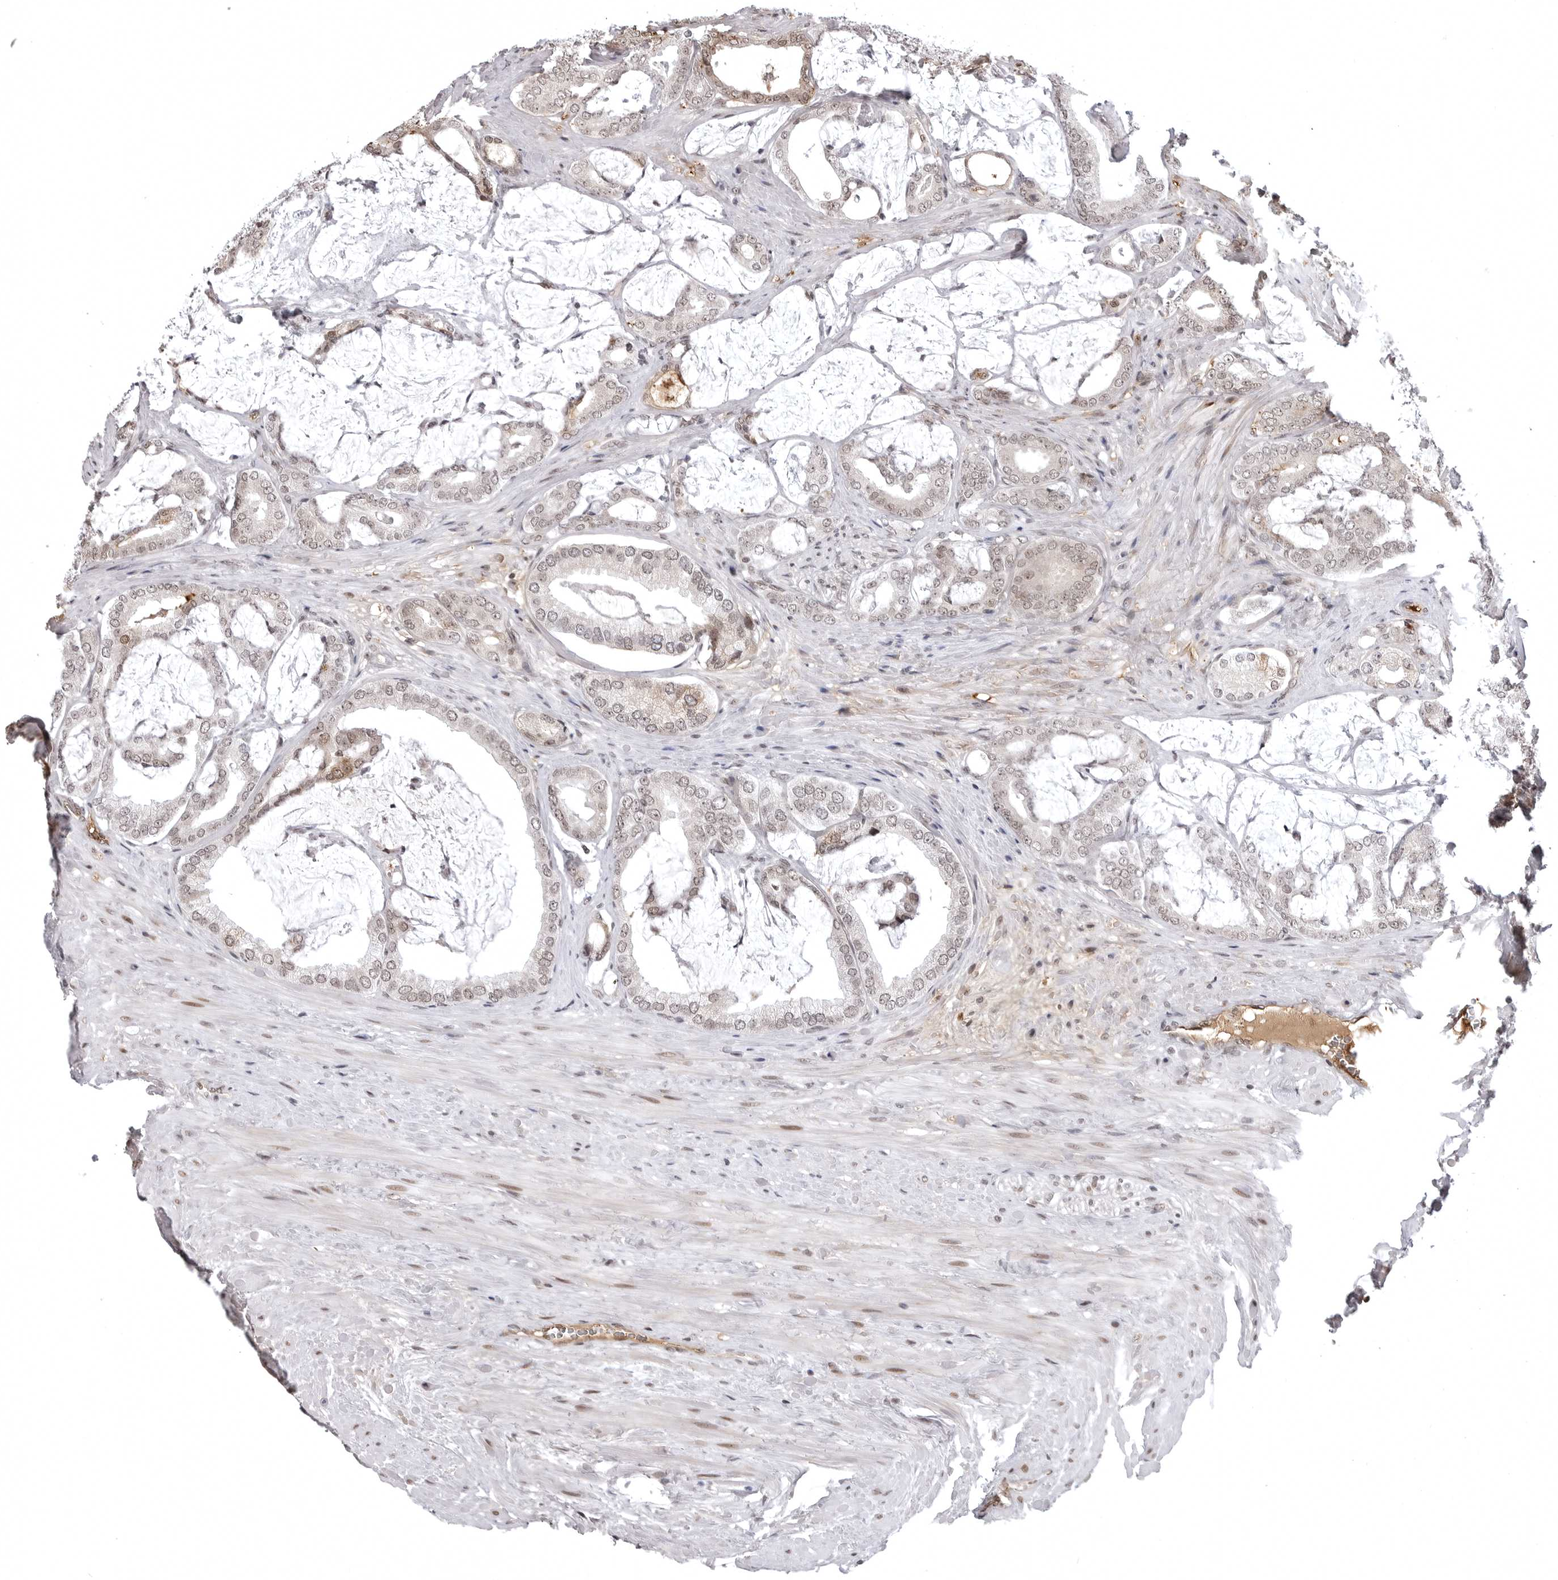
{"staining": {"intensity": "weak", "quantity": "25%-75%", "location": "nuclear"}, "tissue": "prostate cancer", "cell_type": "Tumor cells", "image_type": "cancer", "snomed": [{"axis": "morphology", "description": "Adenocarcinoma, Low grade"}, {"axis": "topography", "description": "Prostate"}], "caption": "High-magnification brightfield microscopy of prostate low-grade adenocarcinoma stained with DAB (3,3'-diaminobenzidine) (brown) and counterstained with hematoxylin (blue). tumor cells exhibit weak nuclear expression is appreciated in about25%-75% of cells.", "gene": "PHF3", "patient": {"sex": "male", "age": 71}}